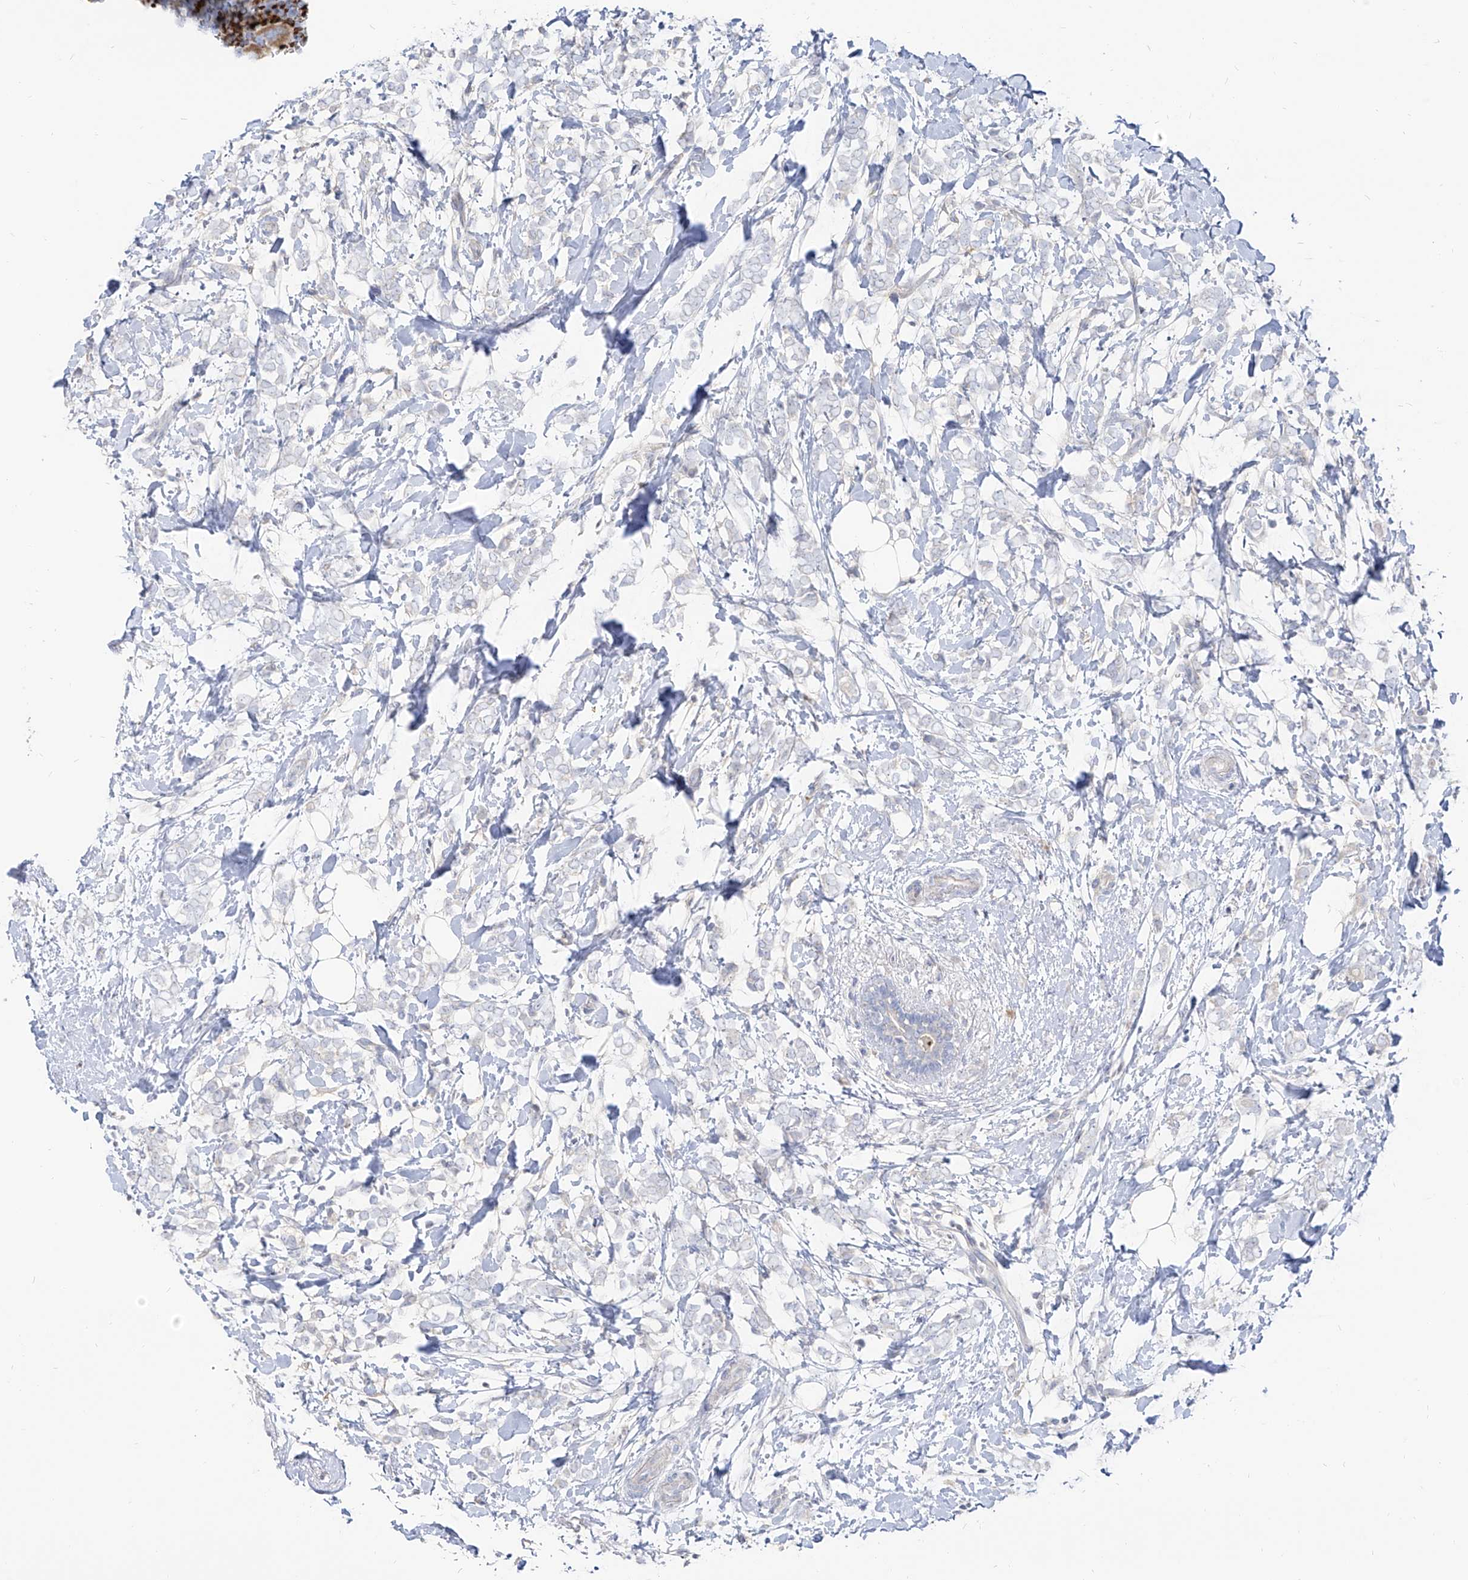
{"staining": {"intensity": "negative", "quantity": "none", "location": "none"}, "tissue": "breast cancer", "cell_type": "Tumor cells", "image_type": "cancer", "snomed": [{"axis": "morphology", "description": "Normal tissue, NOS"}, {"axis": "morphology", "description": "Lobular carcinoma"}, {"axis": "topography", "description": "Breast"}], "caption": "This image is of breast lobular carcinoma stained with immunohistochemistry (IHC) to label a protein in brown with the nuclei are counter-stained blue. There is no positivity in tumor cells. The staining is performed using DAB (3,3'-diaminobenzidine) brown chromogen with nuclei counter-stained in using hematoxylin.", "gene": "RBFOX3", "patient": {"sex": "female", "age": 47}}